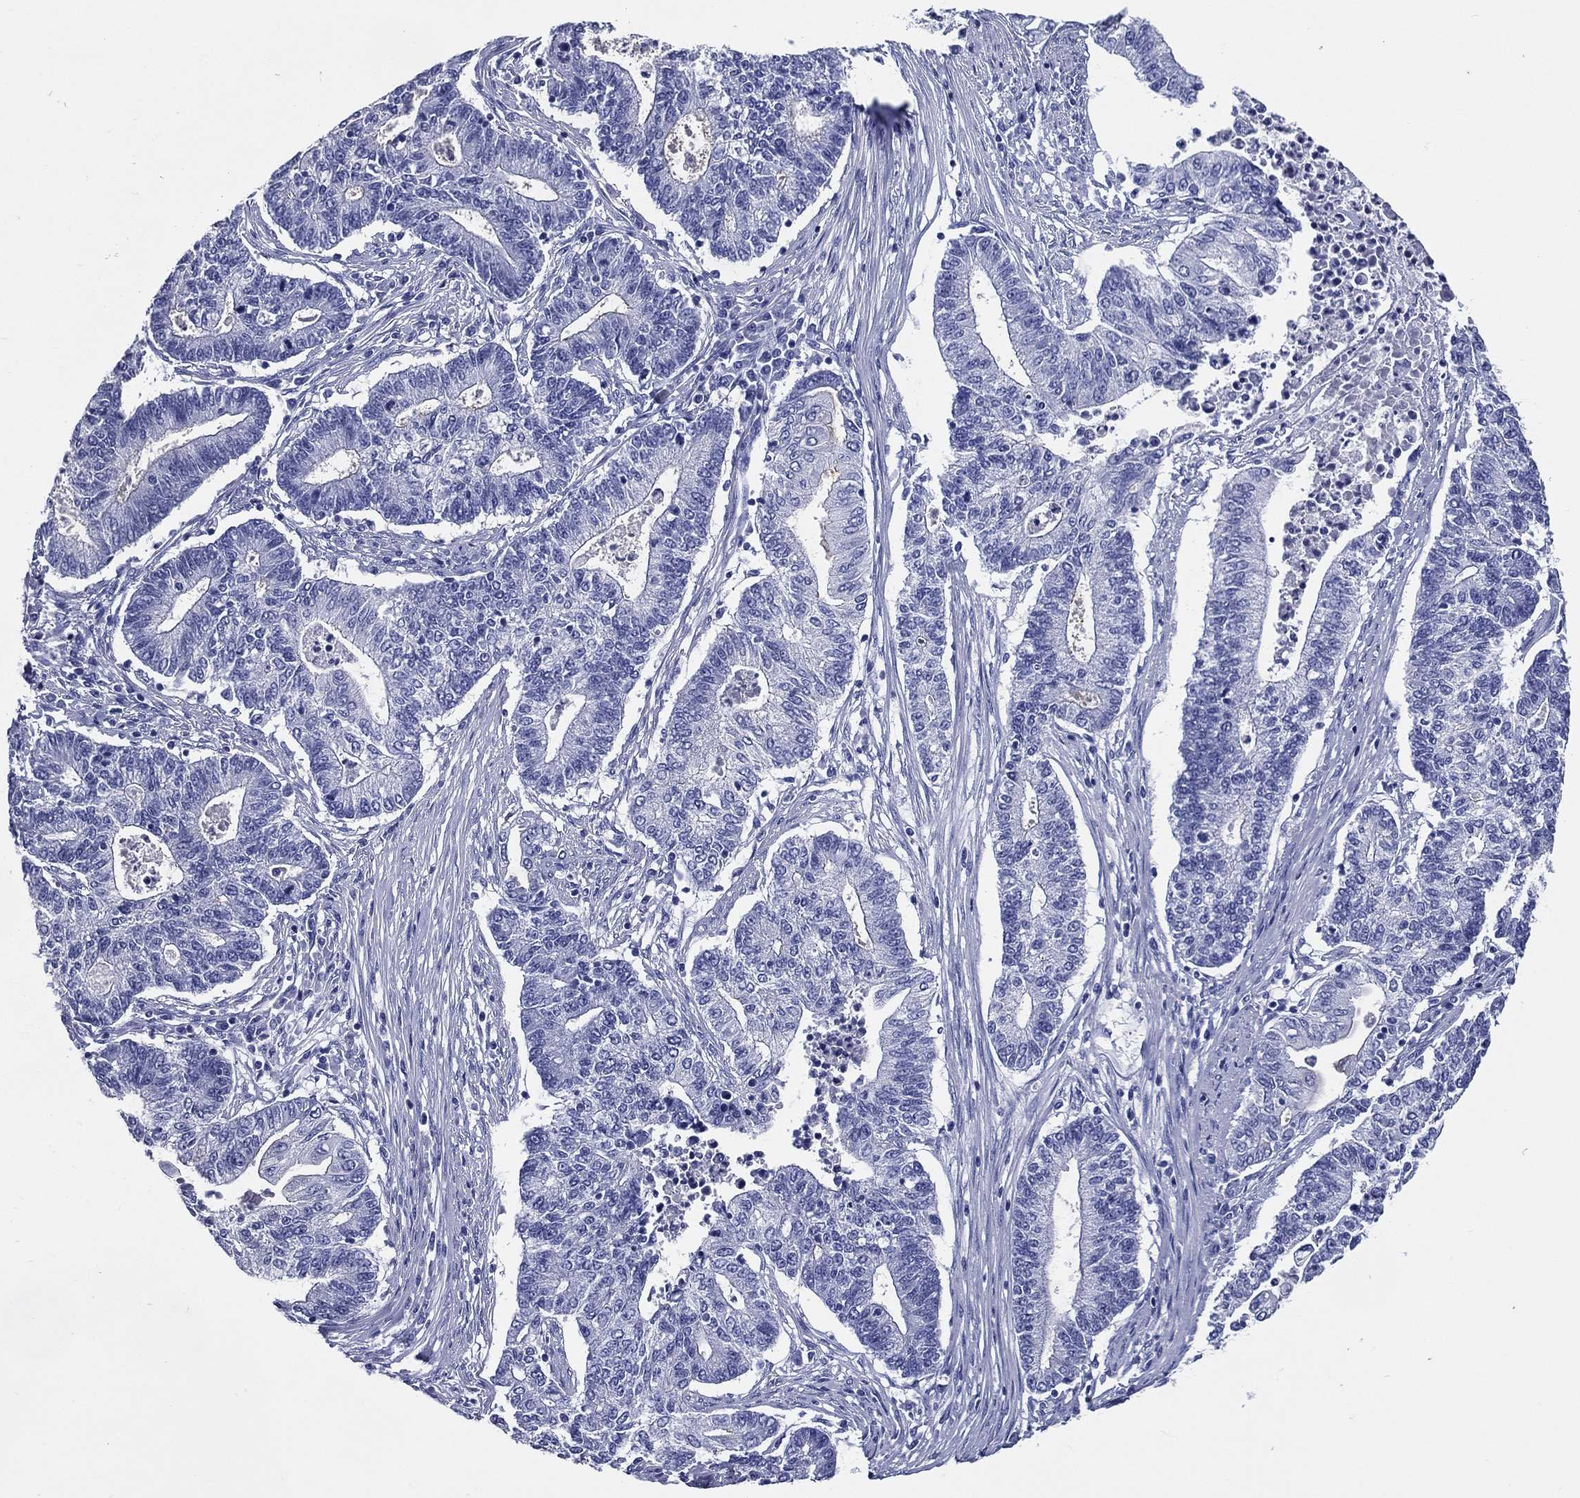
{"staining": {"intensity": "negative", "quantity": "none", "location": "none"}, "tissue": "endometrial cancer", "cell_type": "Tumor cells", "image_type": "cancer", "snomed": [{"axis": "morphology", "description": "Adenocarcinoma, NOS"}, {"axis": "topography", "description": "Uterus"}, {"axis": "topography", "description": "Endometrium"}], "caption": "DAB immunohistochemical staining of endometrial cancer (adenocarcinoma) shows no significant expression in tumor cells.", "gene": "ACE2", "patient": {"sex": "female", "age": 54}}